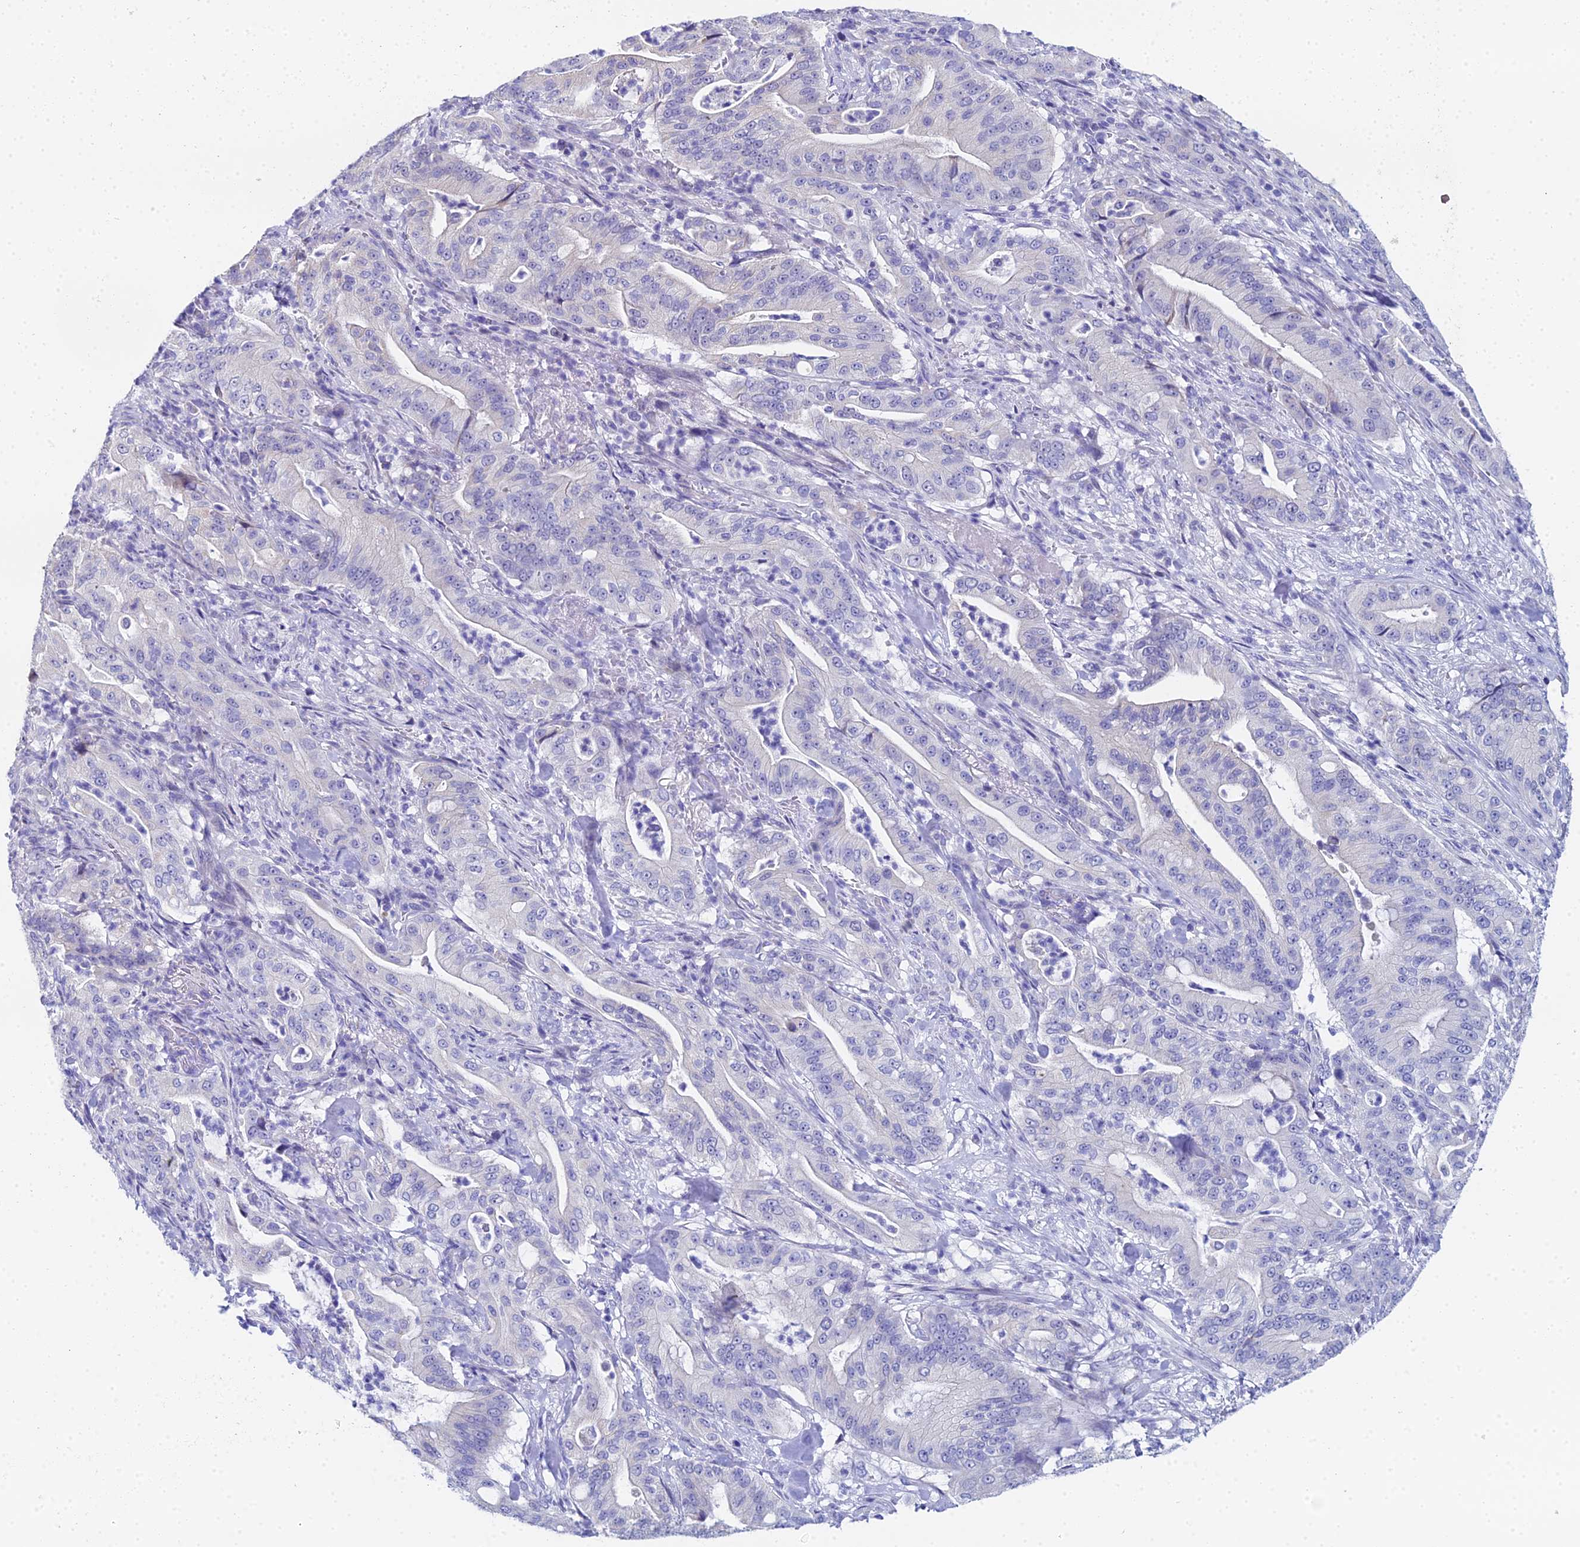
{"staining": {"intensity": "negative", "quantity": "none", "location": "none"}, "tissue": "pancreatic cancer", "cell_type": "Tumor cells", "image_type": "cancer", "snomed": [{"axis": "morphology", "description": "Adenocarcinoma, NOS"}, {"axis": "topography", "description": "Pancreas"}], "caption": "Human adenocarcinoma (pancreatic) stained for a protein using IHC shows no staining in tumor cells.", "gene": "OCM", "patient": {"sex": "male", "age": 71}}